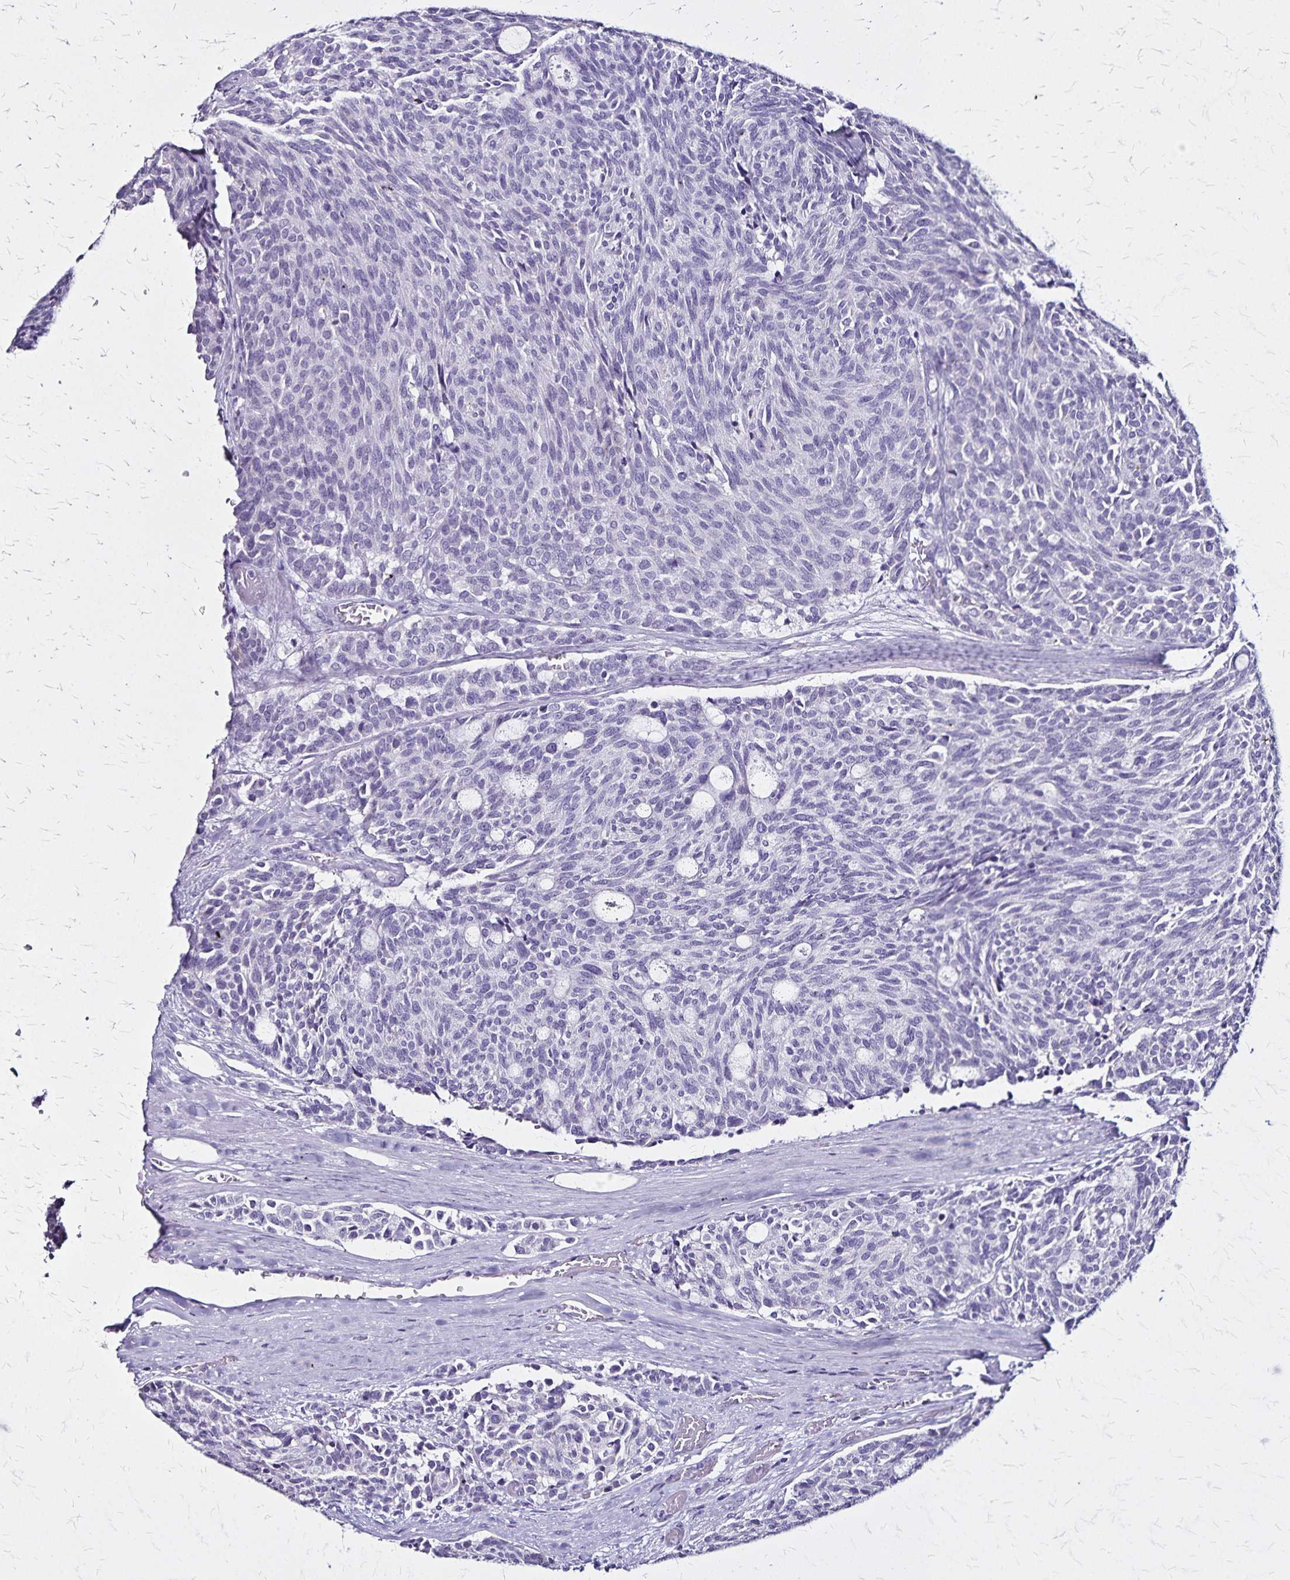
{"staining": {"intensity": "negative", "quantity": "none", "location": "none"}, "tissue": "carcinoid", "cell_type": "Tumor cells", "image_type": "cancer", "snomed": [{"axis": "morphology", "description": "Carcinoid, malignant, NOS"}, {"axis": "topography", "description": "Pancreas"}], "caption": "This is an immunohistochemistry micrograph of human carcinoid. There is no positivity in tumor cells.", "gene": "KRT2", "patient": {"sex": "female", "age": 54}}